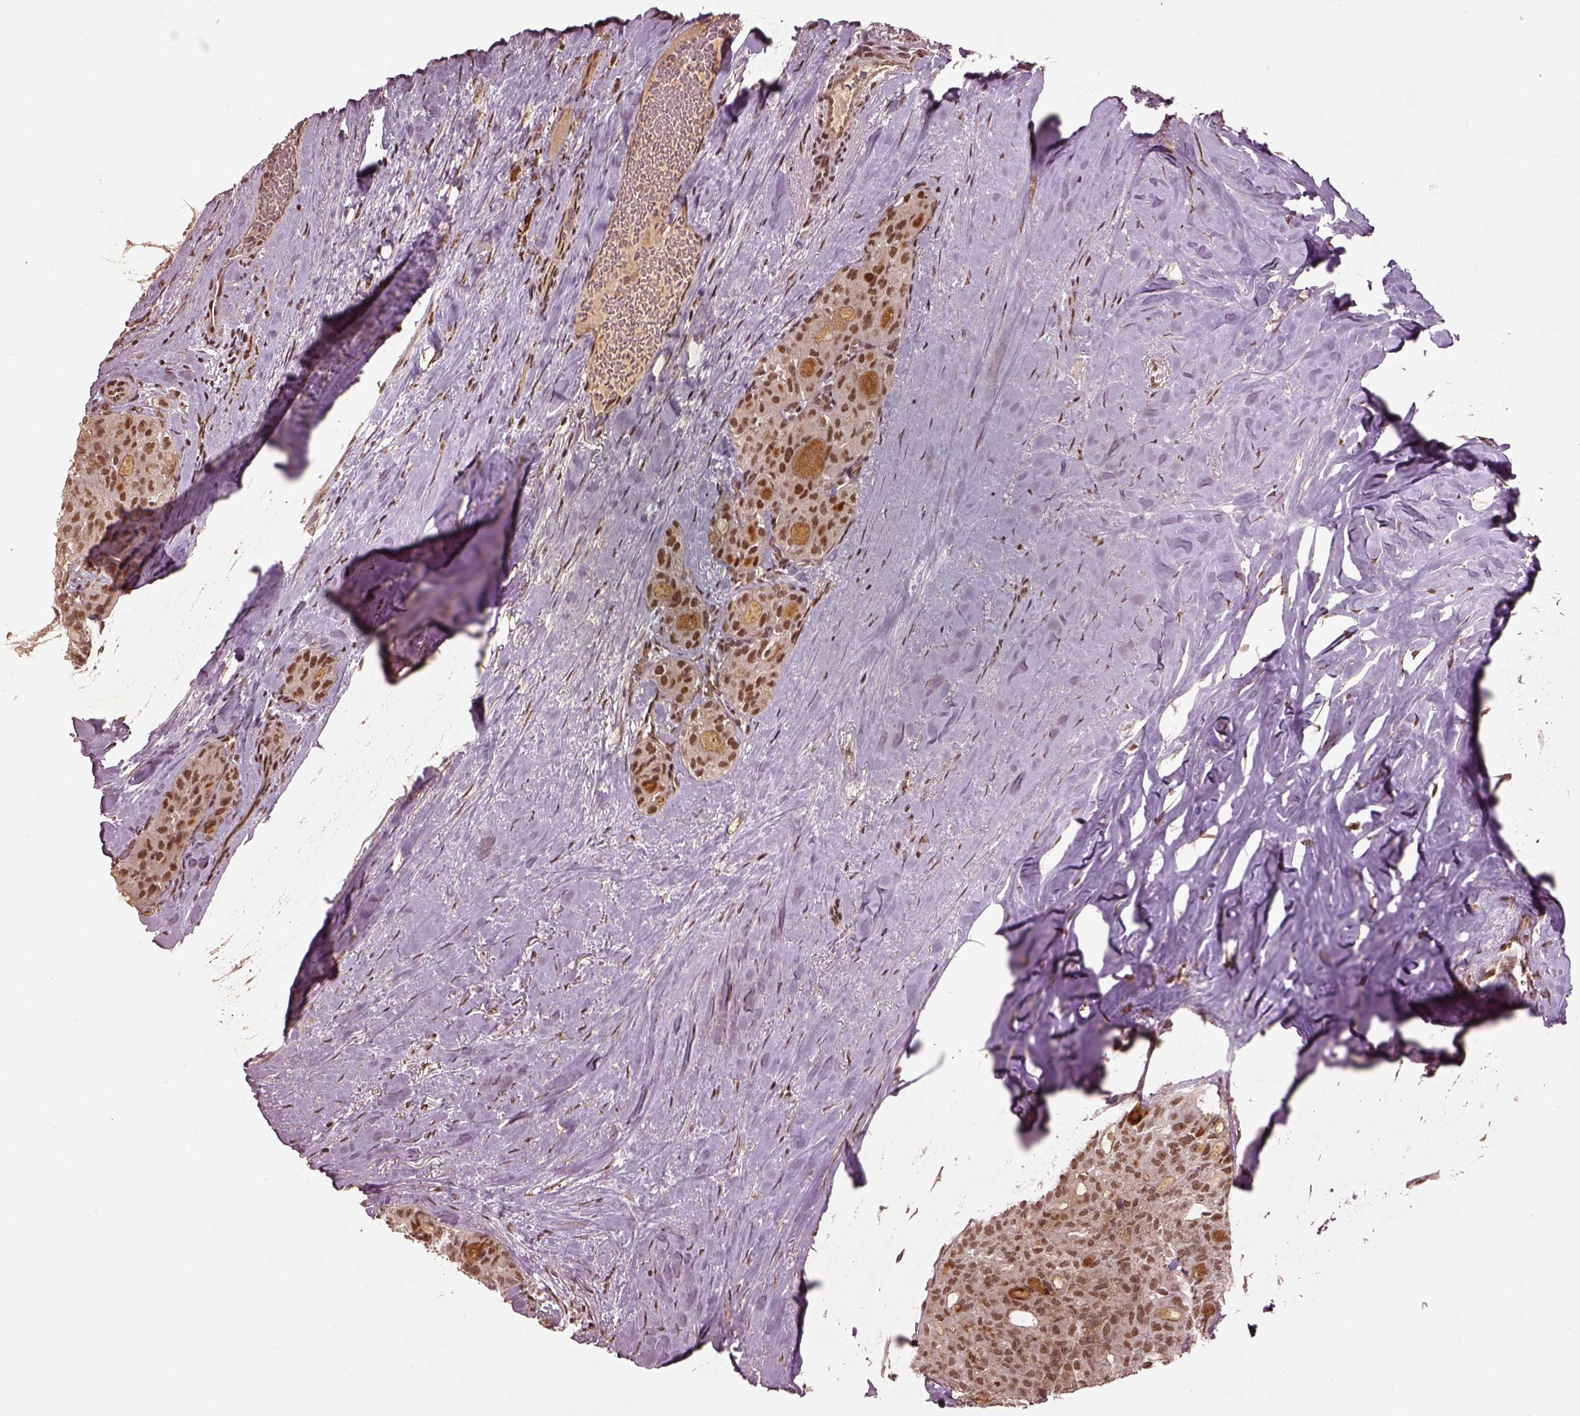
{"staining": {"intensity": "moderate", "quantity": ">75%", "location": "nuclear"}, "tissue": "thyroid cancer", "cell_type": "Tumor cells", "image_type": "cancer", "snomed": [{"axis": "morphology", "description": "Follicular adenoma carcinoma, NOS"}, {"axis": "topography", "description": "Thyroid gland"}], "caption": "Protein expression analysis of thyroid follicular adenoma carcinoma exhibits moderate nuclear staining in approximately >75% of tumor cells.", "gene": "BRD9", "patient": {"sex": "male", "age": 75}}